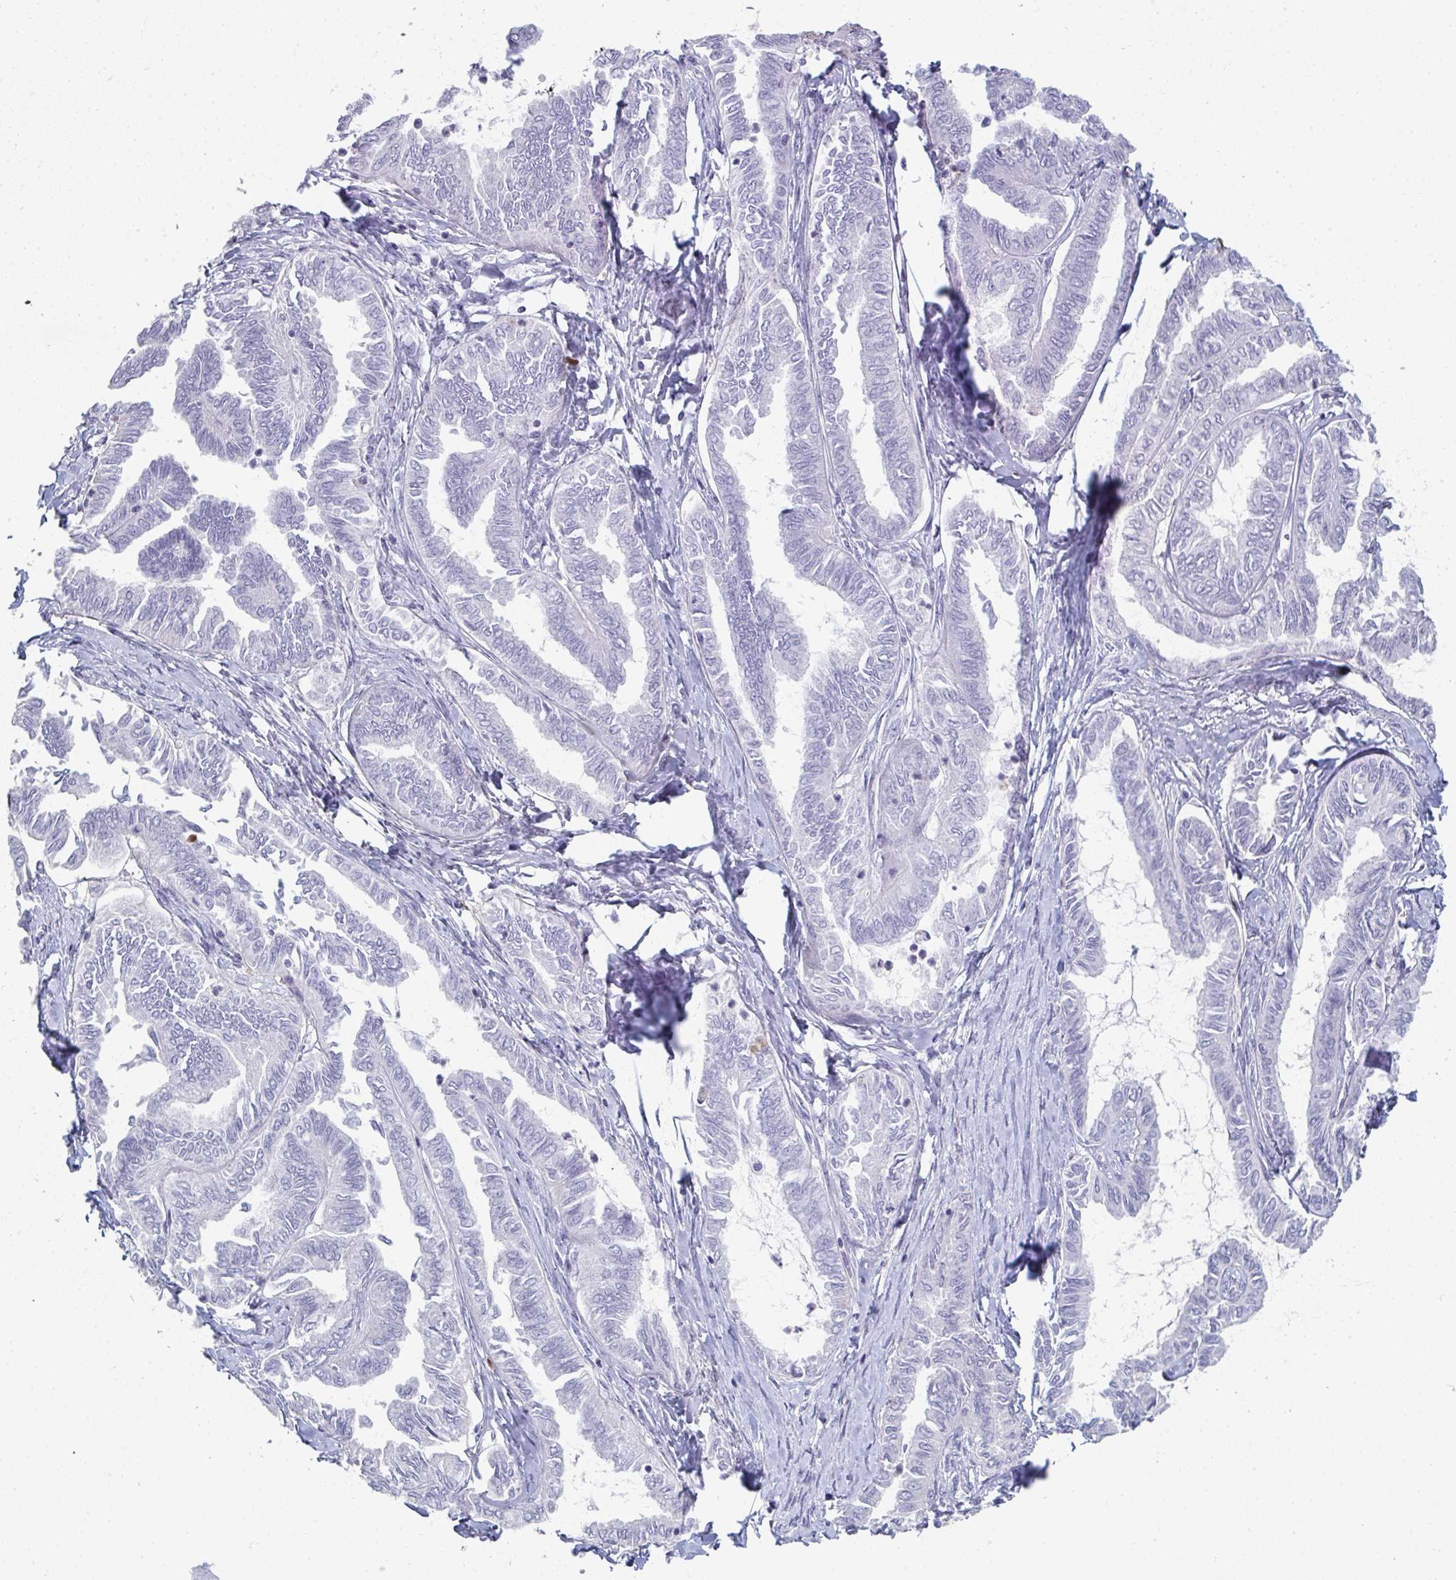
{"staining": {"intensity": "negative", "quantity": "none", "location": "none"}, "tissue": "ovarian cancer", "cell_type": "Tumor cells", "image_type": "cancer", "snomed": [{"axis": "morphology", "description": "Carcinoma, endometroid"}, {"axis": "topography", "description": "Ovary"}], "caption": "High magnification brightfield microscopy of ovarian cancer stained with DAB (3,3'-diaminobenzidine) (brown) and counterstained with hematoxylin (blue): tumor cells show no significant positivity.", "gene": "A1CF", "patient": {"sex": "female", "age": 70}}